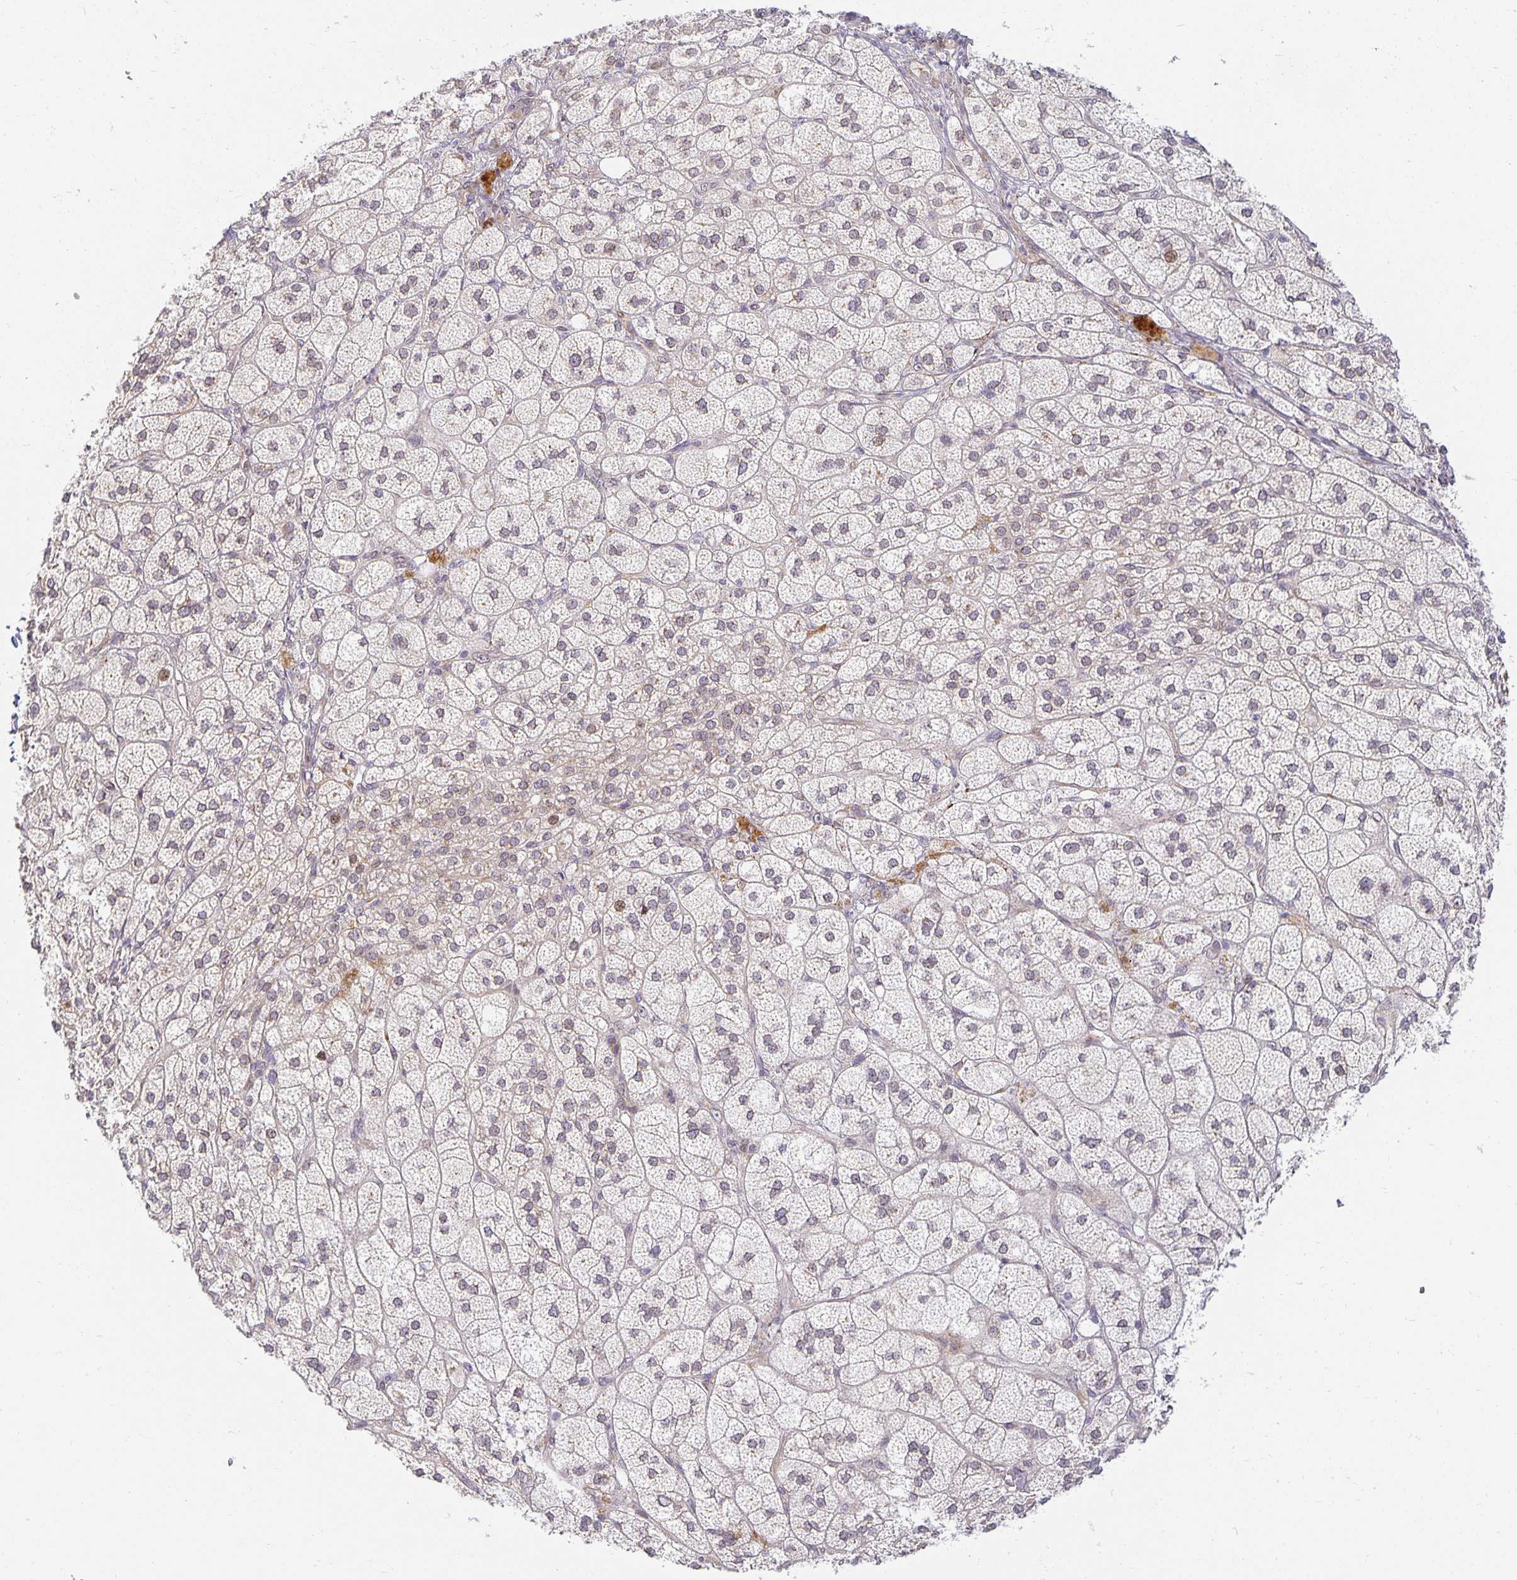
{"staining": {"intensity": "moderate", "quantity": "25%-75%", "location": "cytoplasmic/membranous"}, "tissue": "adrenal gland", "cell_type": "Glandular cells", "image_type": "normal", "snomed": [{"axis": "morphology", "description": "Normal tissue, NOS"}, {"axis": "topography", "description": "Adrenal gland"}], "caption": "Protein staining demonstrates moderate cytoplasmic/membranous positivity in about 25%-75% of glandular cells in normal adrenal gland.", "gene": "EHF", "patient": {"sex": "female", "age": 60}}